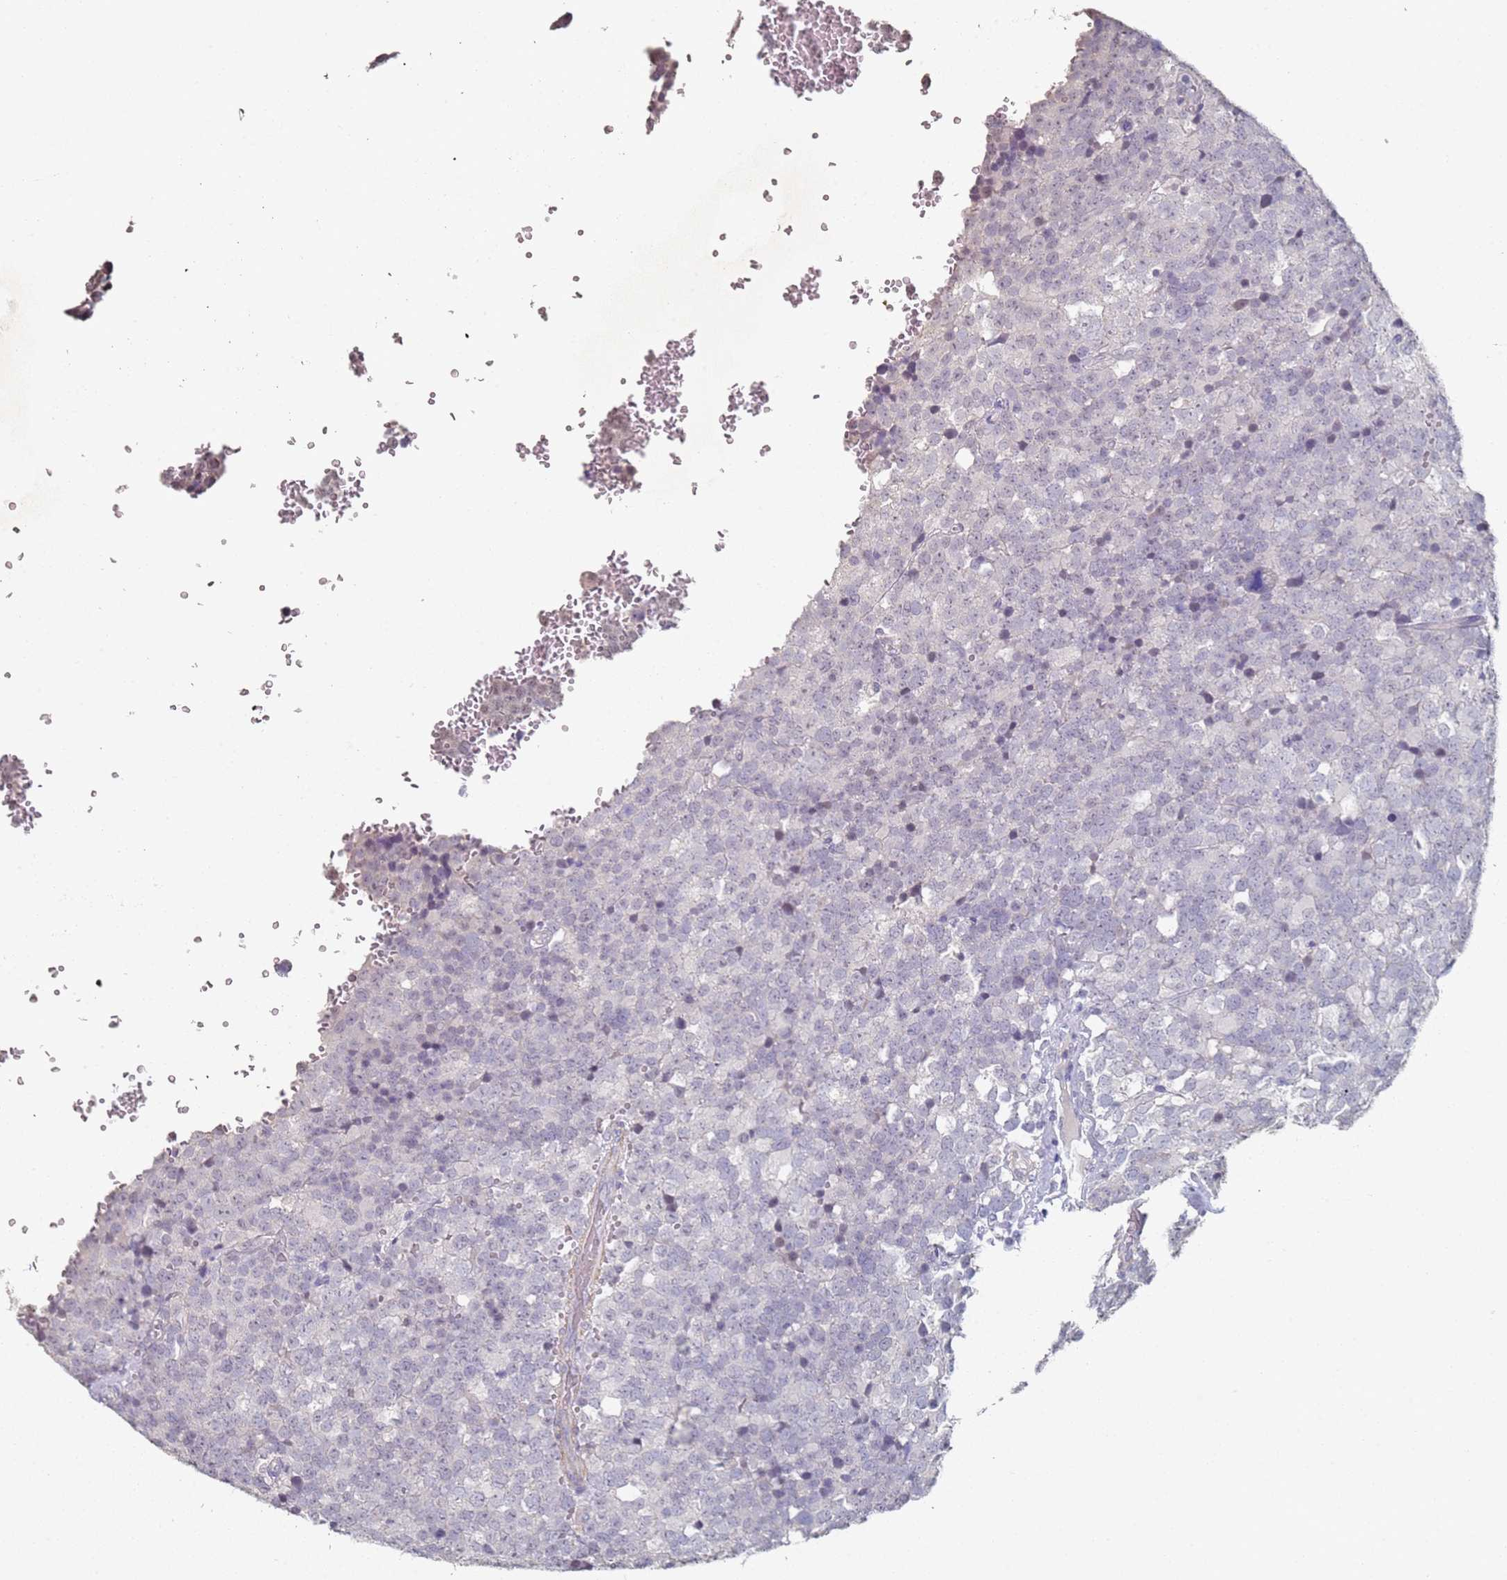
{"staining": {"intensity": "negative", "quantity": "none", "location": "none"}, "tissue": "testis cancer", "cell_type": "Tumor cells", "image_type": "cancer", "snomed": [{"axis": "morphology", "description": "Seminoma, NOS"}, {"axis": "topography", "description": "Testis"}], "caption": "Immunohistochemistry histopathology image of human testis cancer stained for a protein (brown), which shows no positivity in tumor cells. Brightfield microscopy of IHC stained with DAB (3,3'-diaminobenzidine) (brown) and hematoxylin (blue), captured at high magnification.", "gene": "DNAH11", "patient": {"sex": "male", "age": 71}}